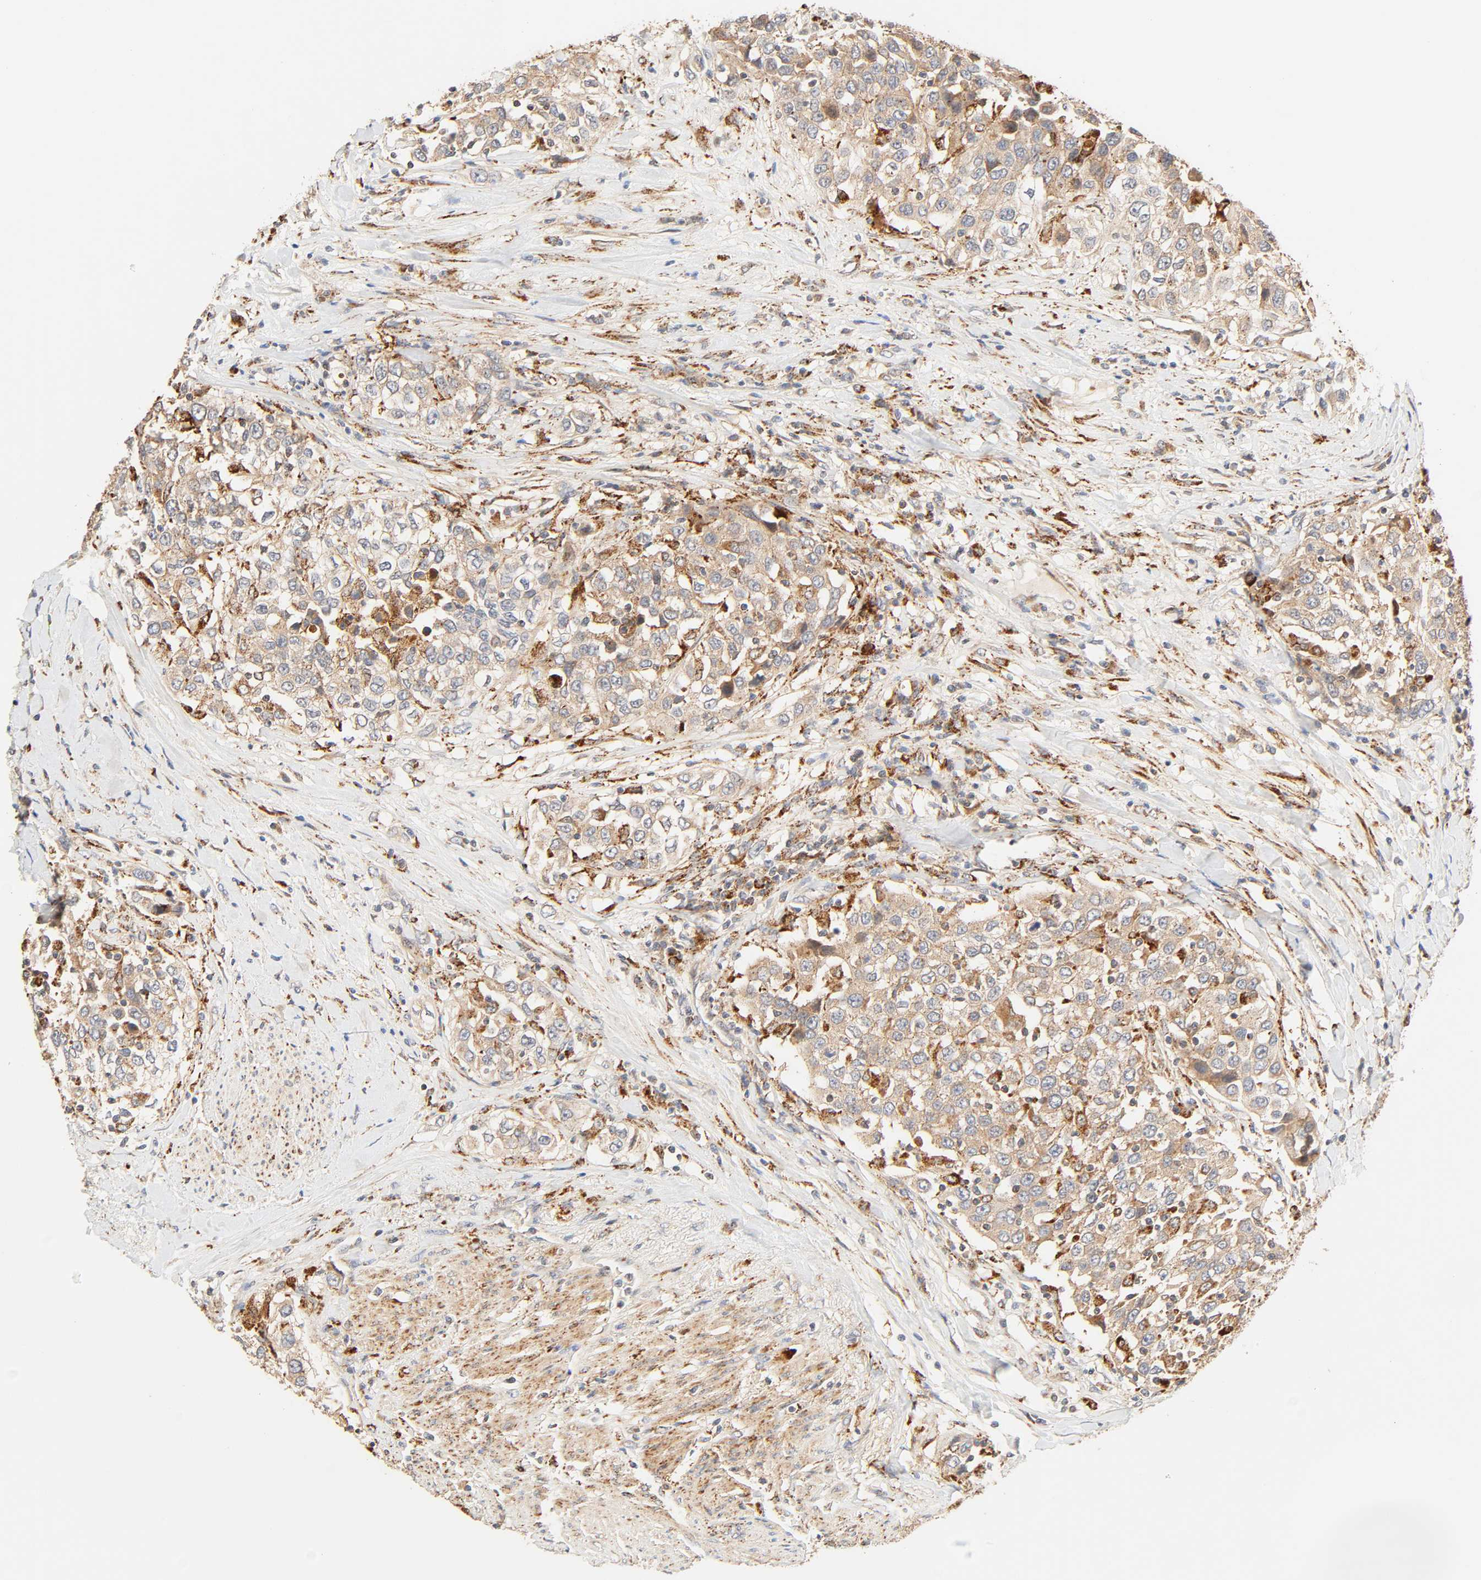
{"staining": {"intensity": "moderate", "quantity": ">75%", "location": "cytoplasmic/membranous"}, "tissue": "urothelial cancer", "cell_type": "Tumor cells", "image_type": "cancer", "snomed": [{"axis": "morphology", "description": "Urothelial carcinoma, High grade"}, {"axis": "topography", "description": "Urinary bladder"}], "caption": "Immunohistochemical staining of human urothelial cancer demonstrates medium levels of moderate cytoplasmic/membranous positivity in approximately >75% of tumor cells. (brown staining indicates protein expression, while blue staining denotes nuclei).", "gene": "MAPK6", "patient": {"sex": "female", "age": 80}}